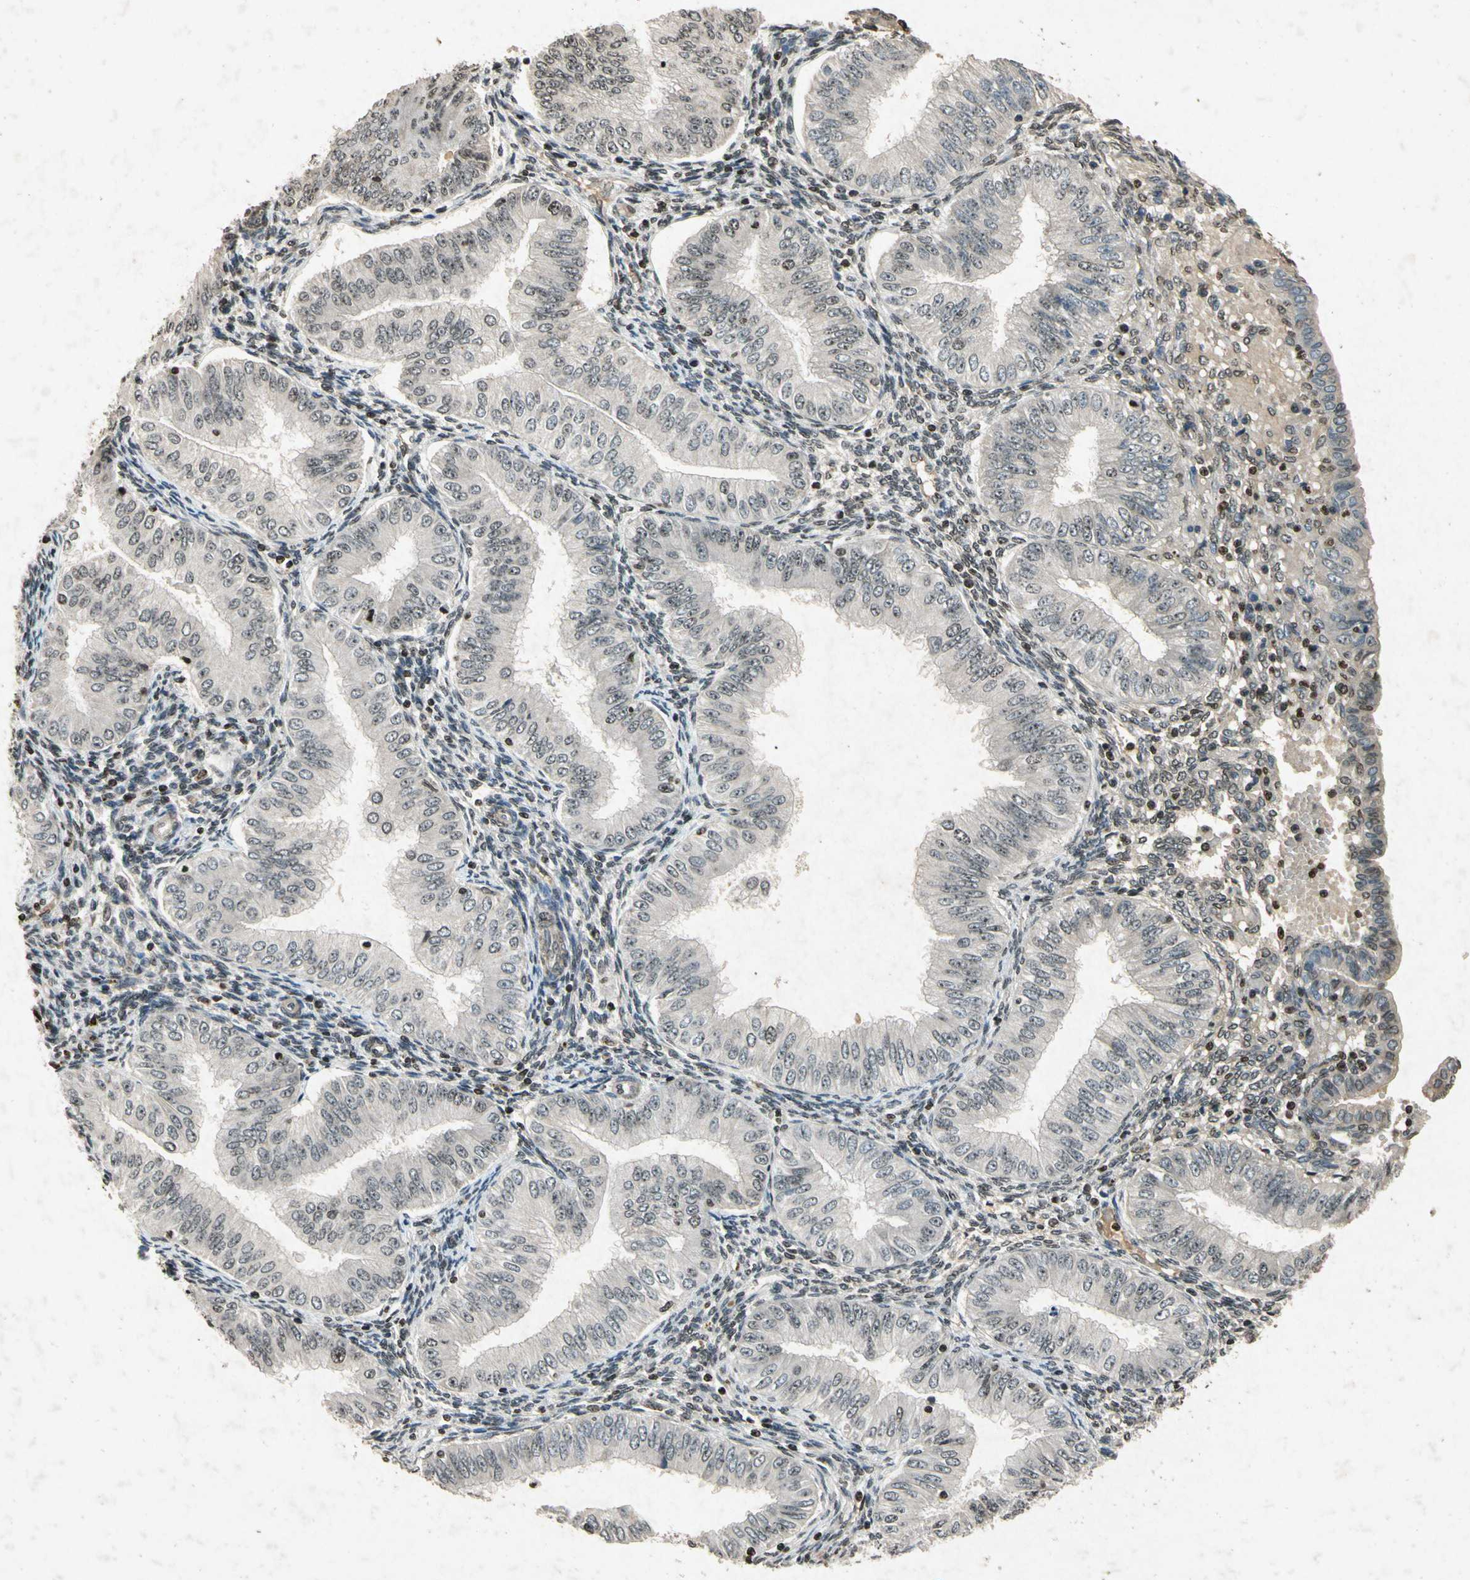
{"staining": {"intensity": "negative", "quantity": "none", "location": "none"}, "tissue": "endometrial cancer", "cell_type": "Tumor cells", "image_type": "cancer", "snomed": [{"axis": "morphology", "description": "Normal tissue, NOS"}, {"axis": "morphology", "description": "Adenocarcinoma, NOS"}, {"axis": "topography", "description": "Endometrium"}], "caption": "A high-resolution histopathology image shows IHC staining of endometrial adenocarcinoma, which reveals no significant staining in tumor cells.", "gene": "HOXB3", "patient": {"sex": "female", "age": 53}}